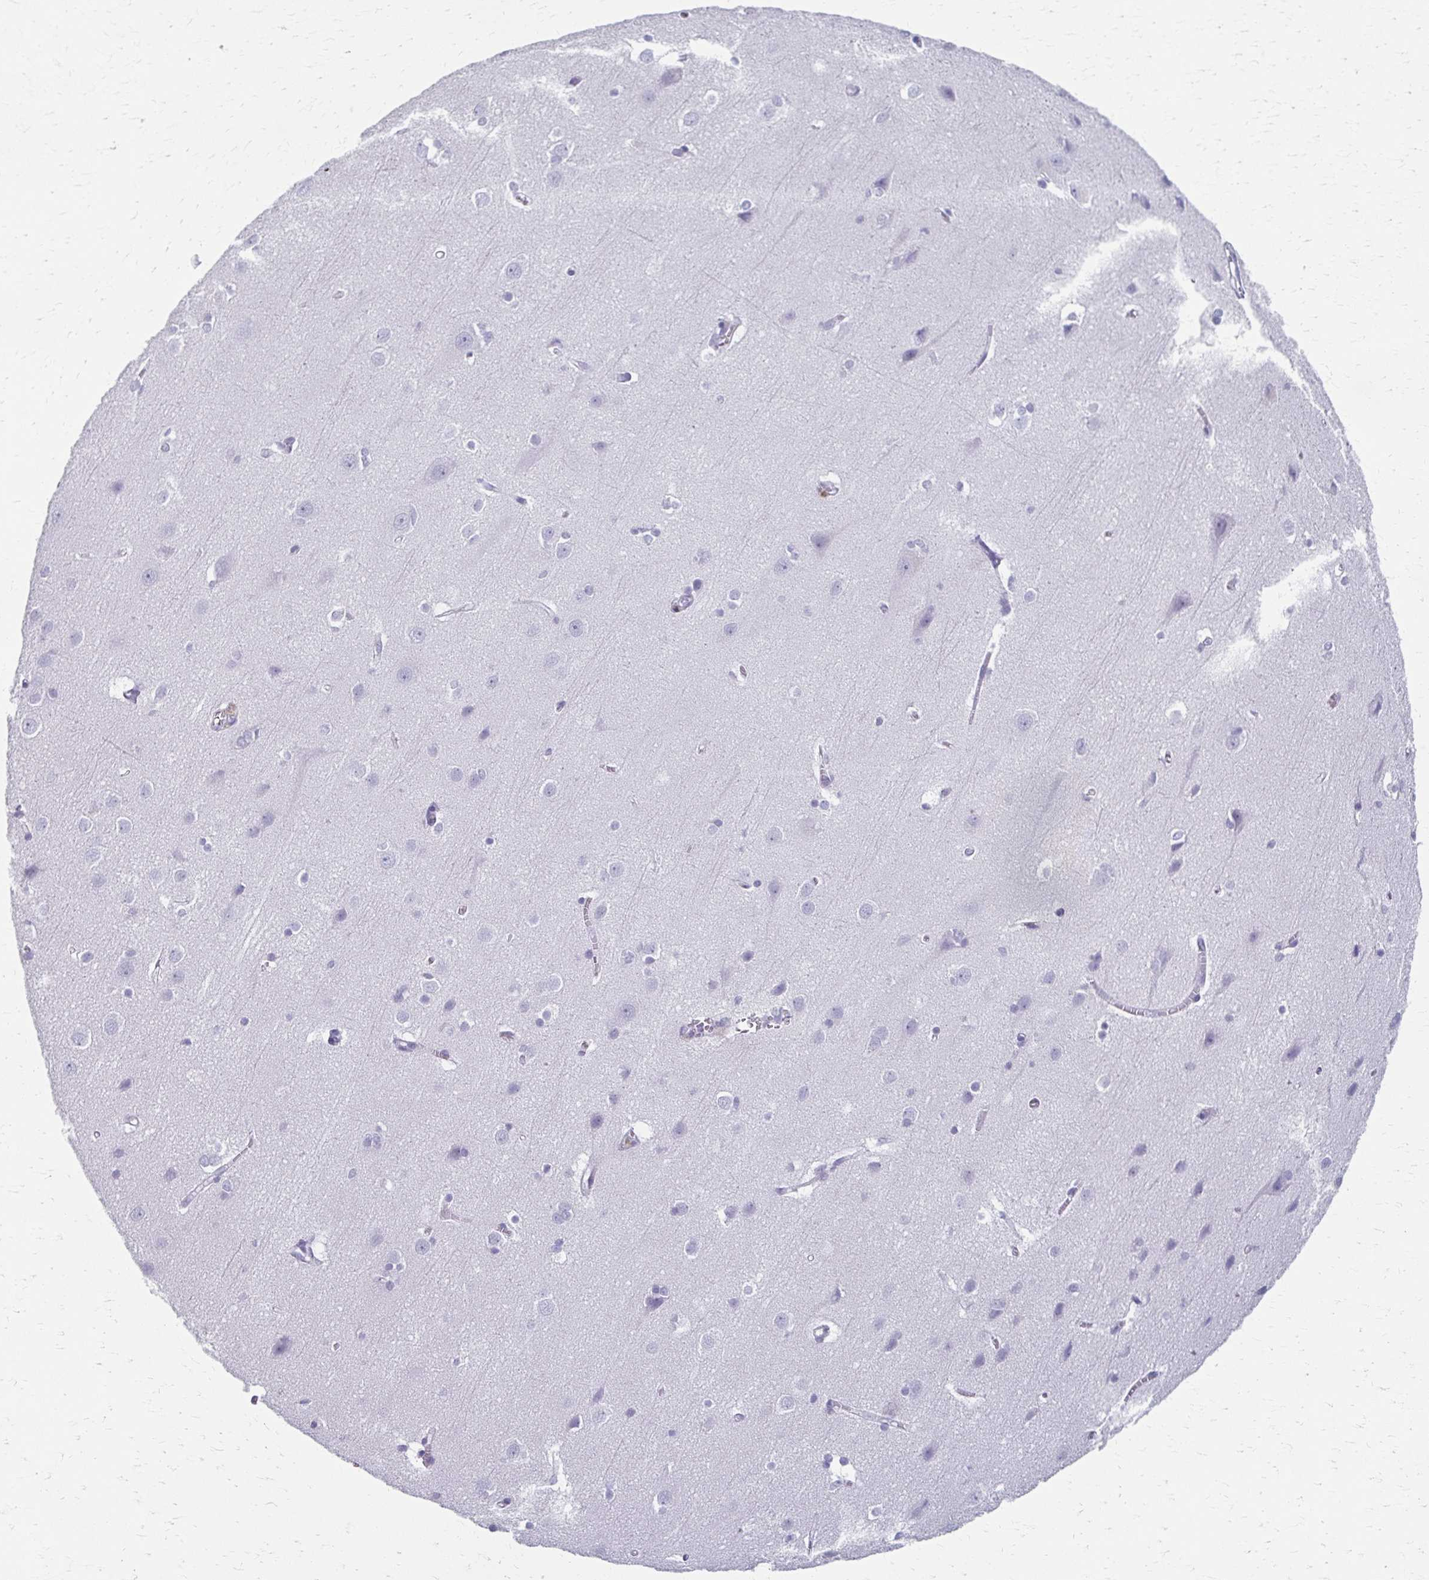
{"staining": {"intensity": "negative", "quantity": "none", "location": "none"}, "tissue": "cerebral cortex", "cell_type": "Endothelial cells", "image_type": "normal", "snomed": [{"axis": "morphology", "description": "Normal tissue, NOS"}, {"axis": "topography", "description": "Cerebral cortex"}], "caption": "A high-resolution micrograph shows immunohistochemistry (IHC) staining of benign cerebral cortex, which exhibits no significant positivity in endothelial cells. The staining is performed using DAB brown chromogen with nuclei counter-stained in using hematoxylin.", "gene": "CYB5A", "patient": {"sex": "male", "age": 37}}